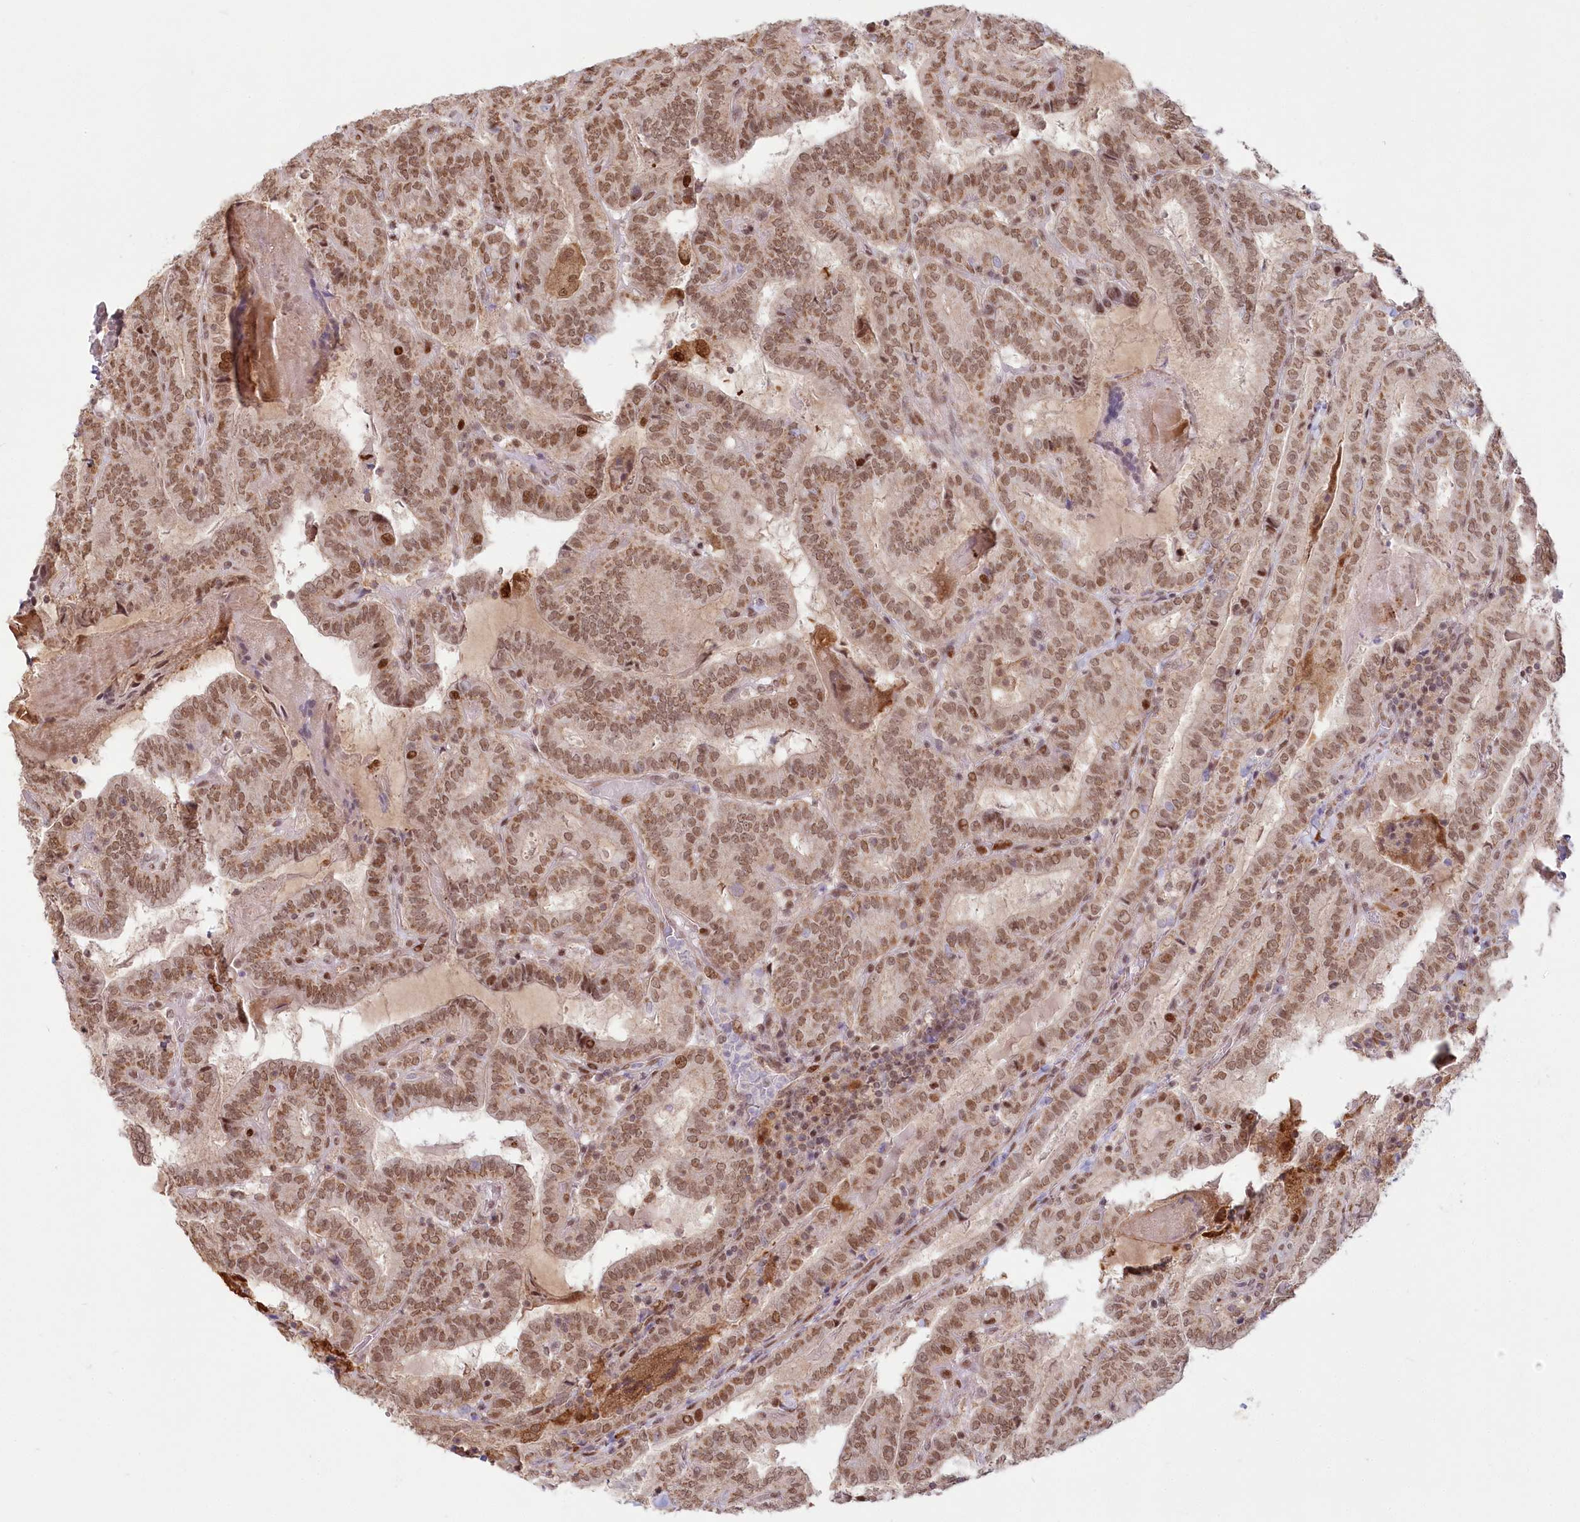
{"staining": {"intensity": "moderate", "quantity": ">75%", "location": "nuclear"}, "tissue": "thyroid cancer", "cell_type": "Tumor cells", "image_type": "cancer", "snomed": [{"axis": "morphology", "description": "Papillary adenocarcinoma, NOS"}, {"axis": "topography", "description": "Thyroid gland"}], "caption": "Immunohistochemistry photomicrograph of neoplastic tissue: thyroid cancer stained using immunohistochemistry reveals medium levels of moderate protein expression localized specifically in the nuclear of tumor cells, appearing as a nuclear brown color.", "gene": "PYURF", "patient": {"sex": "female", "age": 72}}